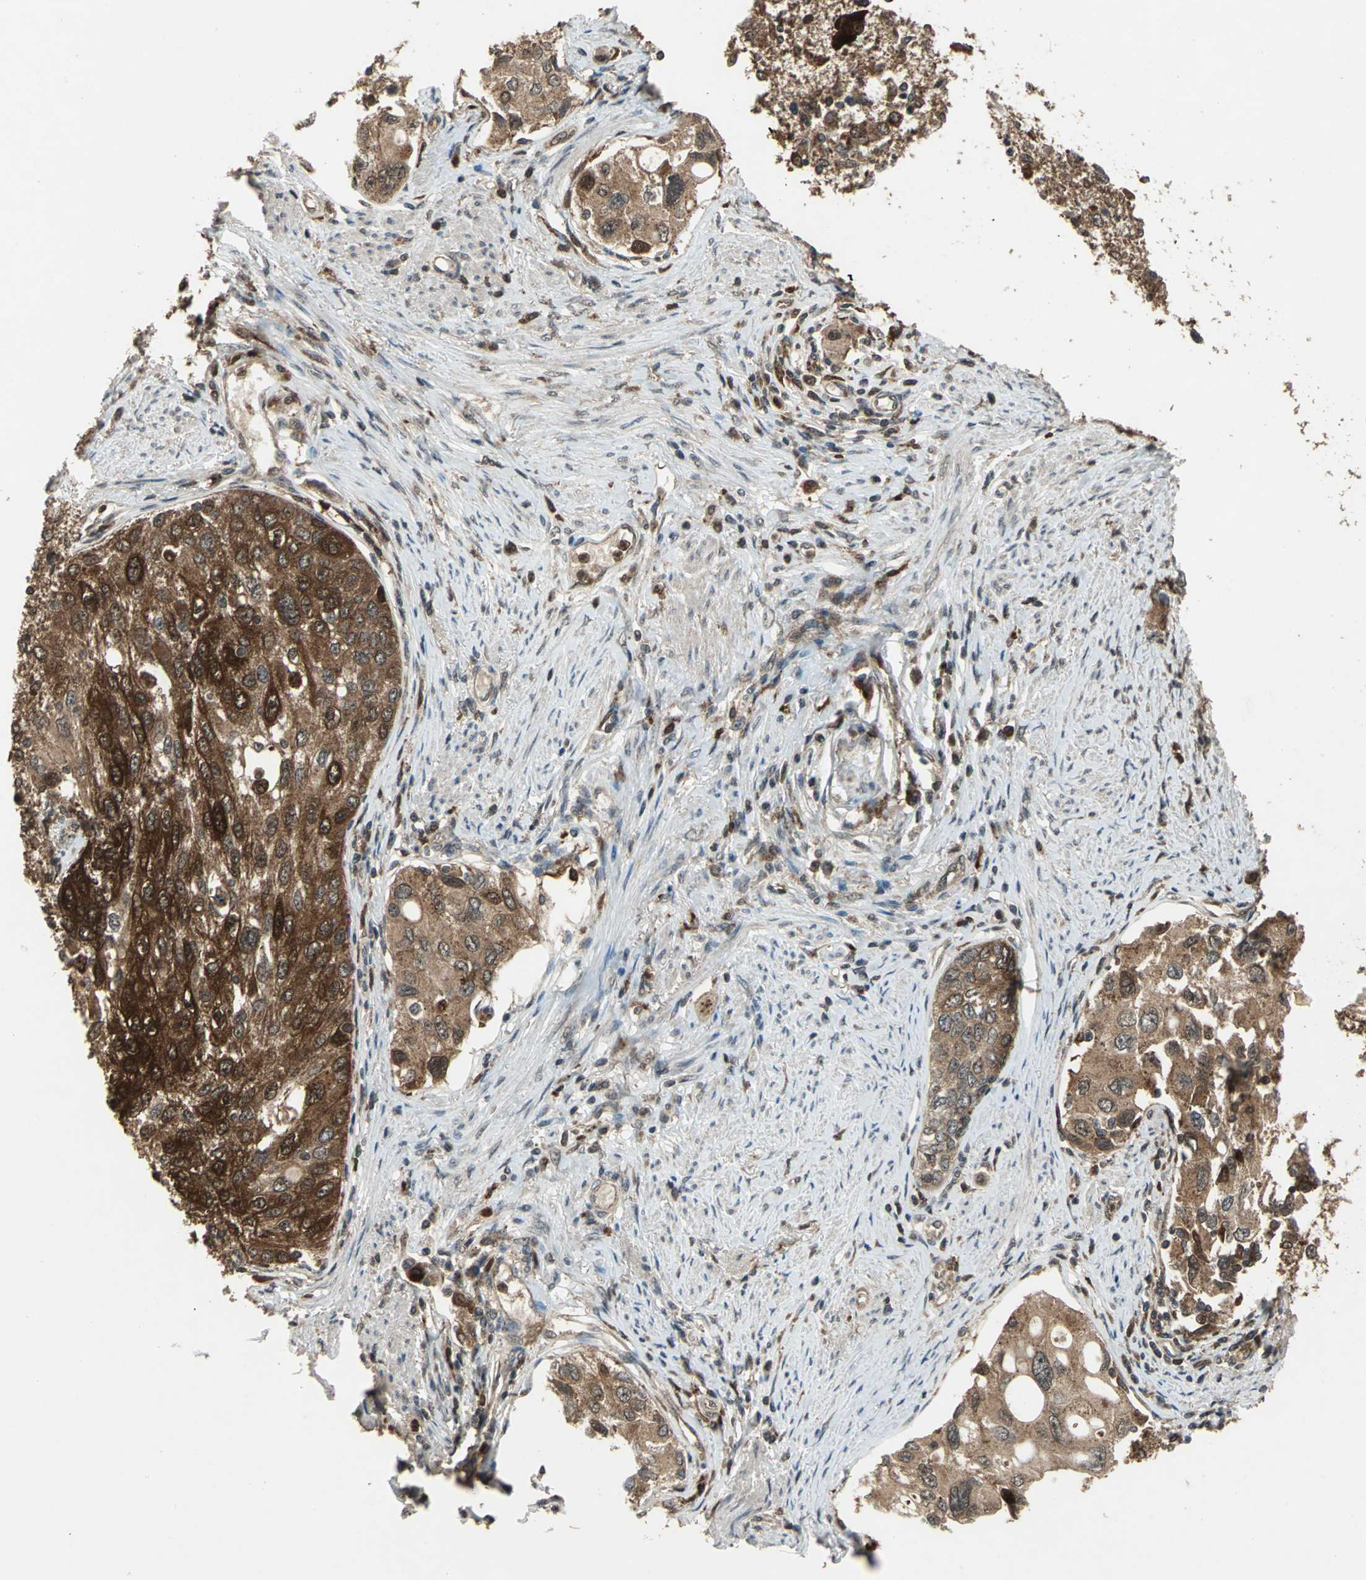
{"staining": {"intensity": "strong", "quantity": ">75%", "location": "cytoplasmic/membranous"}, "tissue": "urothelial cancer", "cell_type": "Tumor cells", "image_type": "cancer", "snomed": [{"axis": "morphology", "description": "Urothelial carcinoma, High grade"}, {"axis": "topography", "description": "Urinary bladder"}], "caption": "Urothelial cancer tissue exhibits strong cytoplasmic/membranous staining in about >75% of tumor cells The staining was performed using DAB to visualize the protein expression in brown, while the nuclei were stained in blue with hematoxylin (Magnification: 20x).", "gene": "PYCARD", "patient": {"sex": "female", "age": 56}}